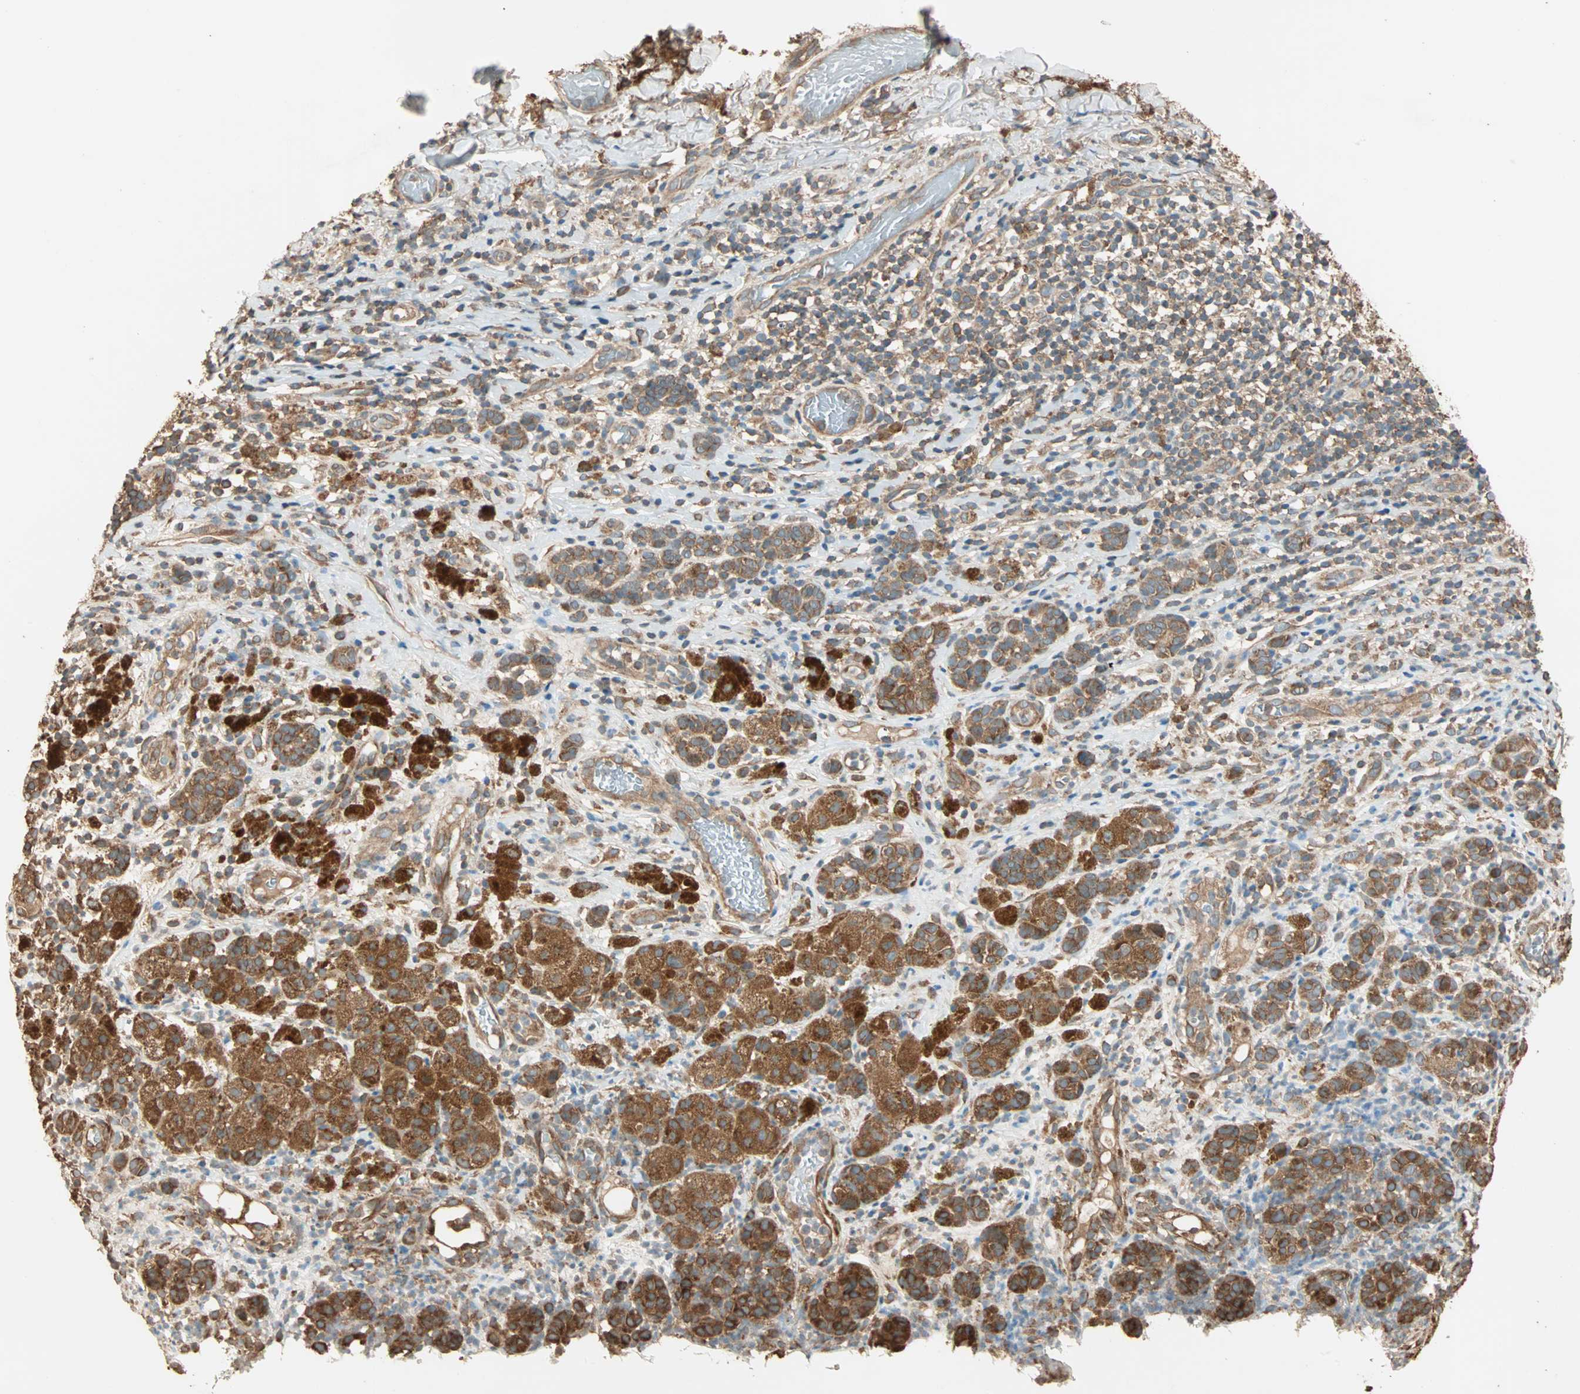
{"staining": {"intensity": "strong", "quantity": ">75%", "location": "cytoplasmic/membranous"}, "tissue": "melanoma", "cell_type": "Tumor cells", "image_type": "cancer", "snomed": [{"axis": "morphology", "description": "Malignant melanoma, NOS"}, {"axis": "topography", "description": "Skin"}], "caption": "IHC photomicrograph of neoplastic tissue: malignant melanoma stained using IHC displays high levels of strong protein expression localized specifically in the cytoplasmic/membranous of tumor cells, appearing as a cytoplasmic/membranous brown color.", "gene": "EIF4G2", "patient": {"sex": "male", "age": 64}}